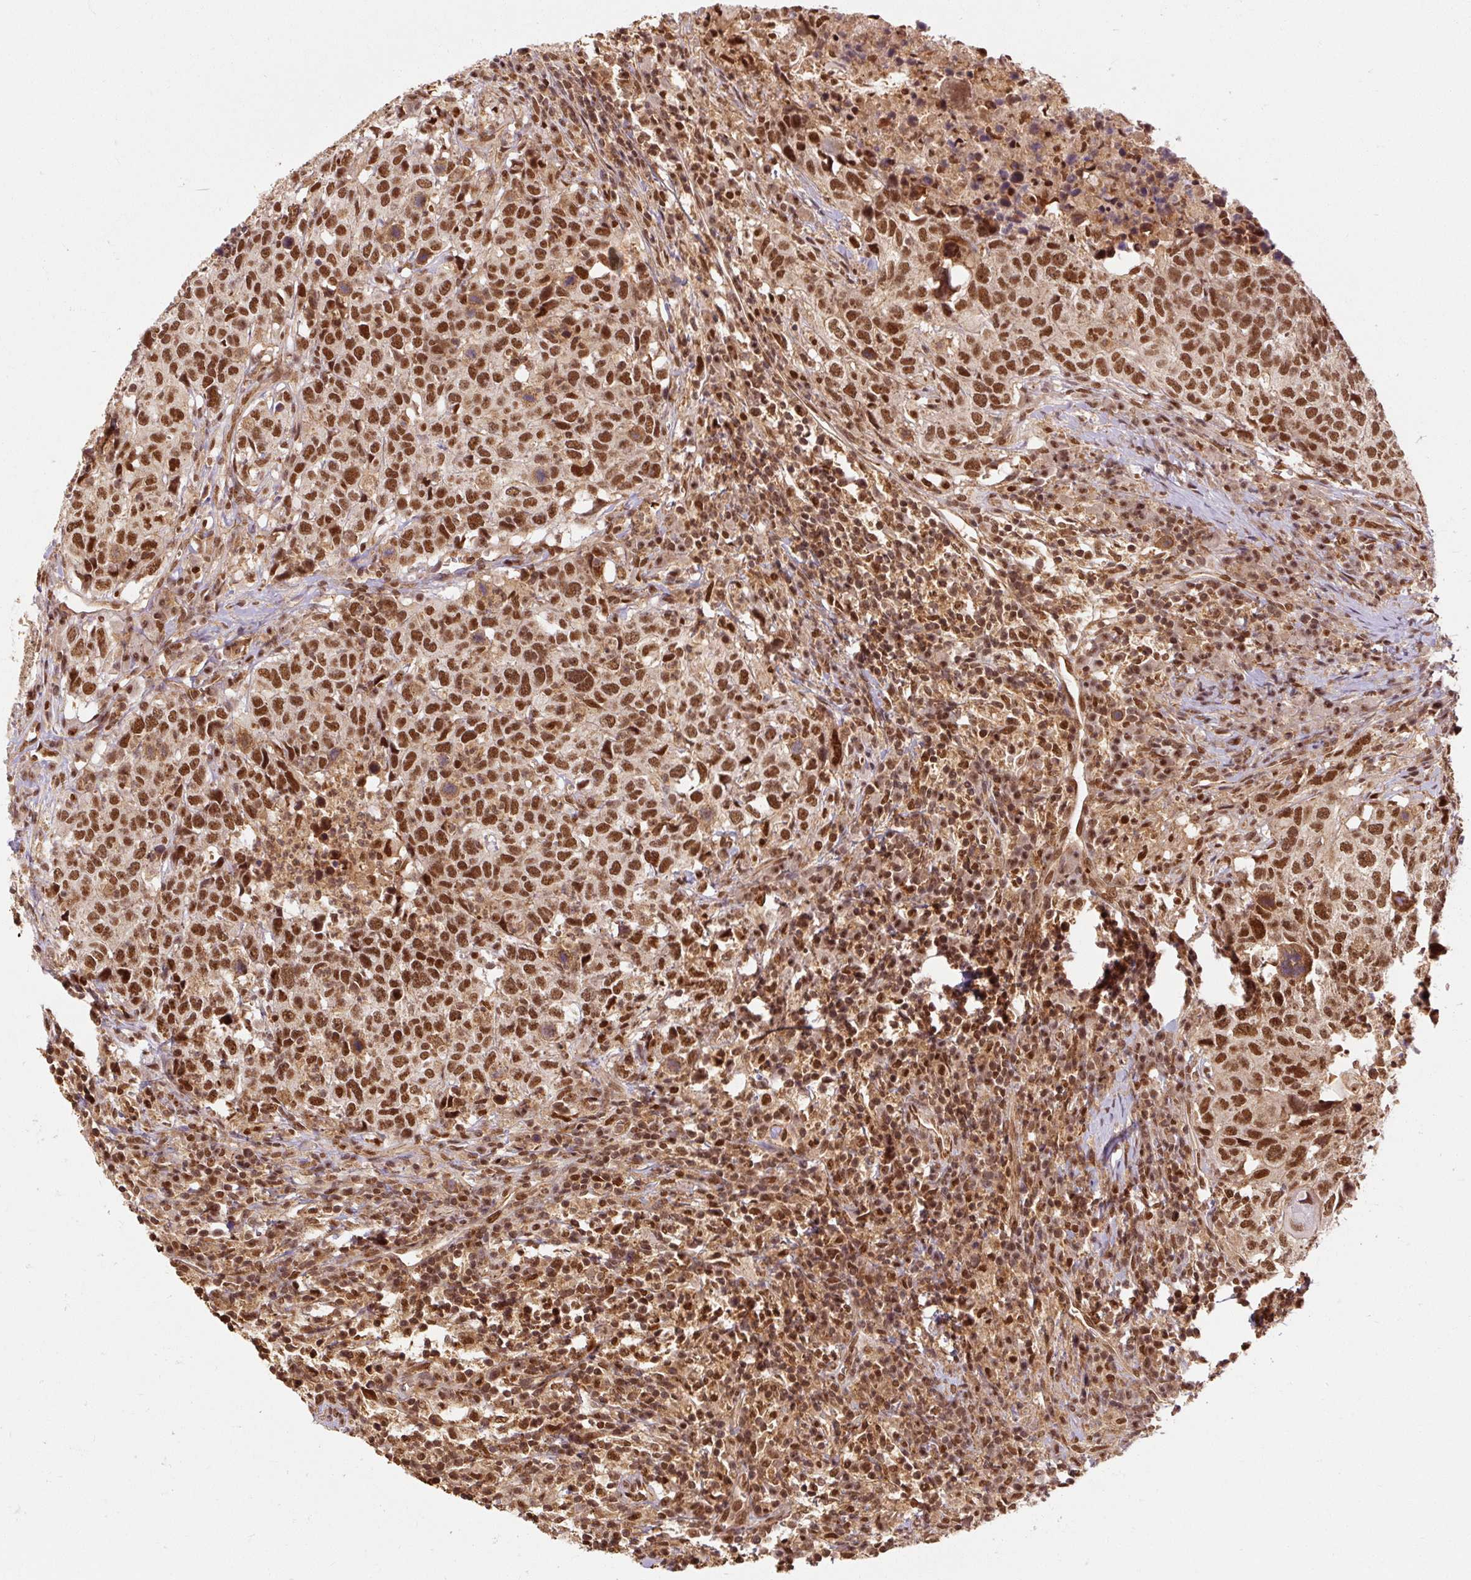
{"staining": {"intensity": "strong", "quantity": ">75%", "location": "nuclear"}, "tissue": "head and neck cancer", "cell_type": "Tumor cells", "image_type": "cancer", "snomed": [{"axis": "morphology", "description": "Normal tissue, NOS"}, {"axis": "morphology", "description": "Squamous cell carcinoma, NOS"}, {"axis": "topography", "description": "Skeletal muscle"}, {"axis": "topography", "description": "Vascular tissue"}, {"axis": "topography", "description": "Peripheral nerve tissue"}, {"axis": "topography", "description": "Head-Neck"}], "caption": "Head and neck cancer (squamous cell carcinoma) tissue displays strong nuclear staining in about >75% of tumor cells, visualized by immunohistochemistry.", "gene": "CSTF1", "patient": {"sex": "male", "age": 66}}